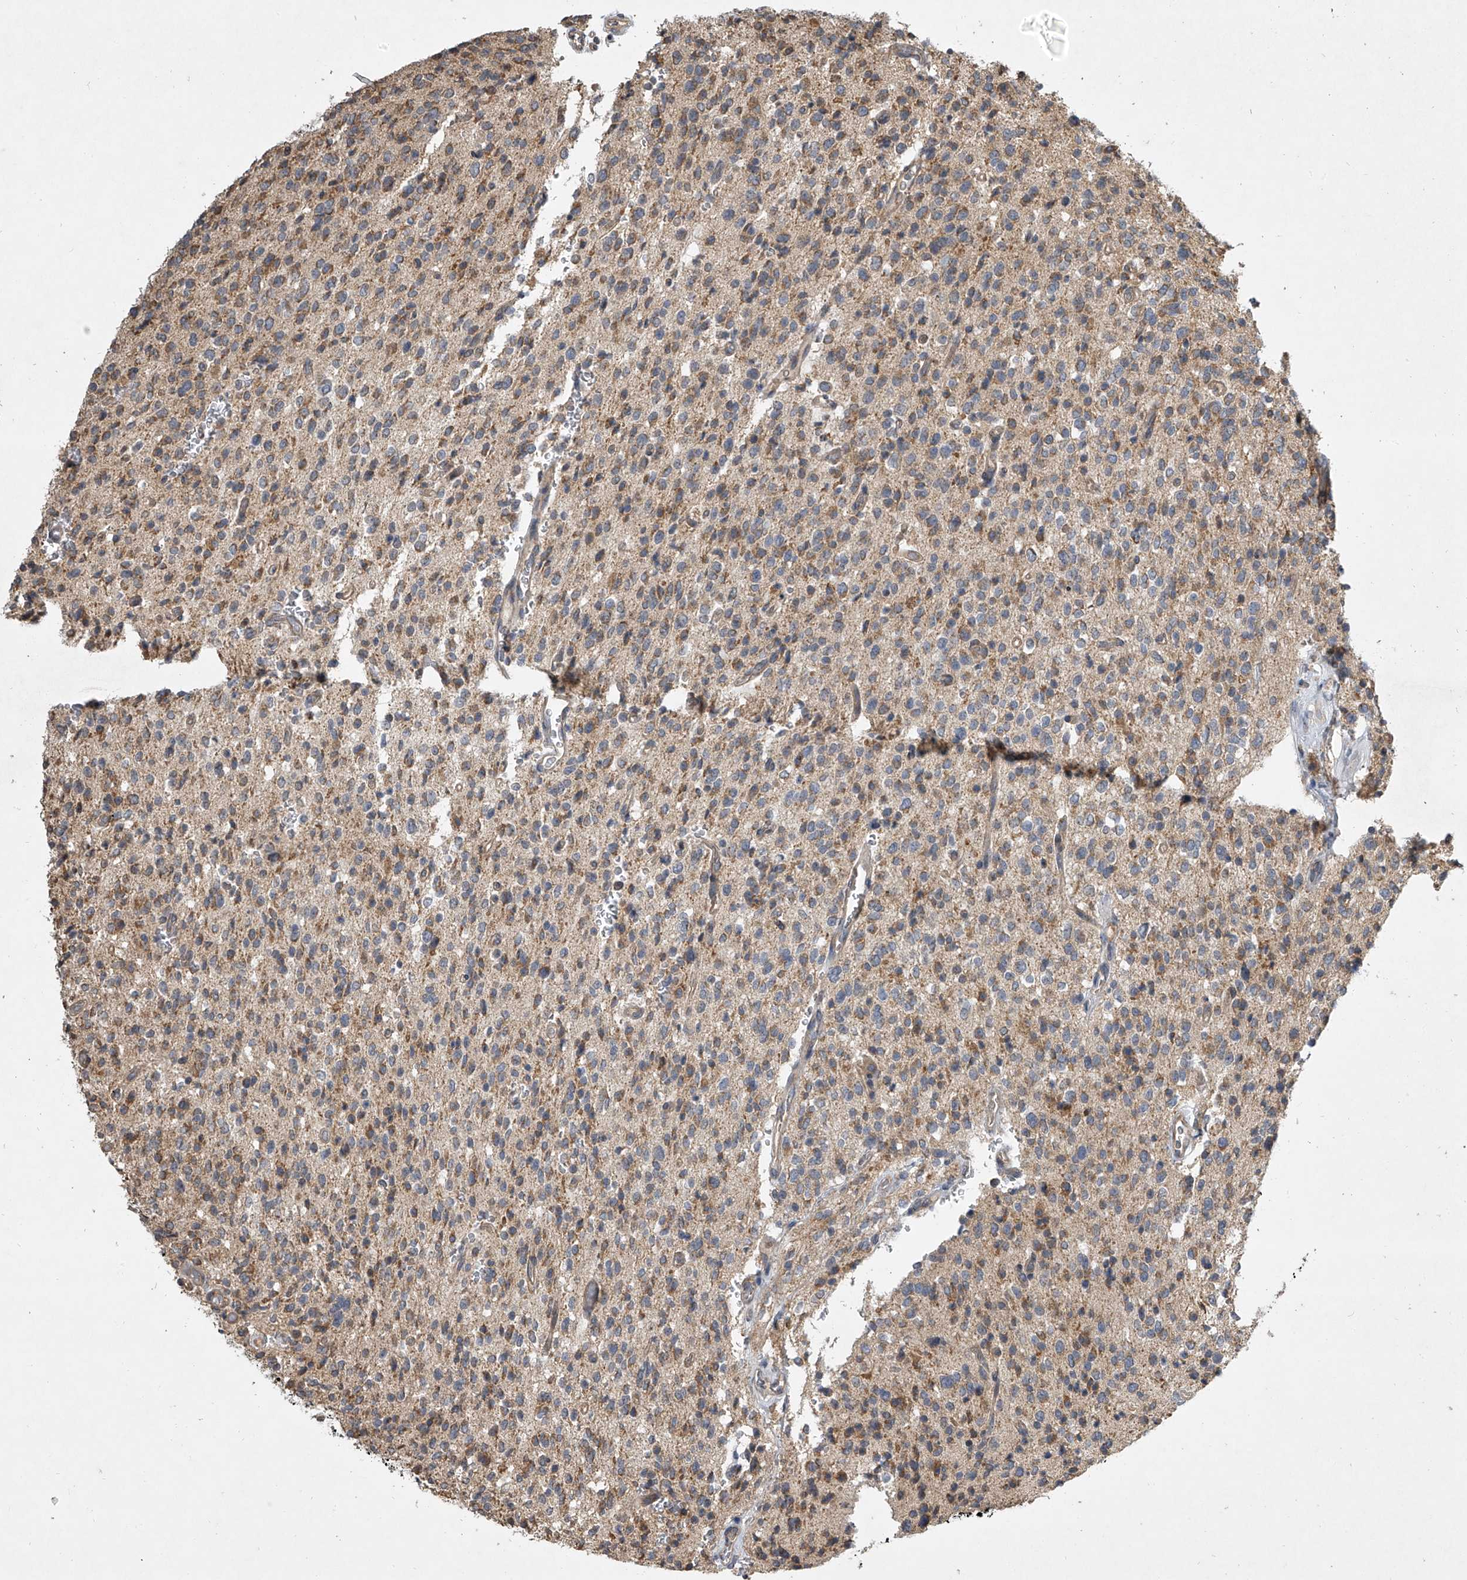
{"staining": {"intensity": "moderate", "quantity": "25%-75%", "location": "cytoplasmic/membranous"}, "tissue": "glioma", "cell_type": "Tumor cells", "image_type": "cancer", "snomed": [{"axis": "morphology", "description": "Glioma, malignant, High grade"}, {"axis": "topography", "description": "Brain"}], "caption": "Immunohistochemistry photomicrograph of human glioma stained for a protein (brown), which exhibits medium levels of moderate cytoplasmic/membranous positivity in about 25%-75% of tumor cells.", "gene": "NFS1", "patient": {"sex": "male", "age": 34}}